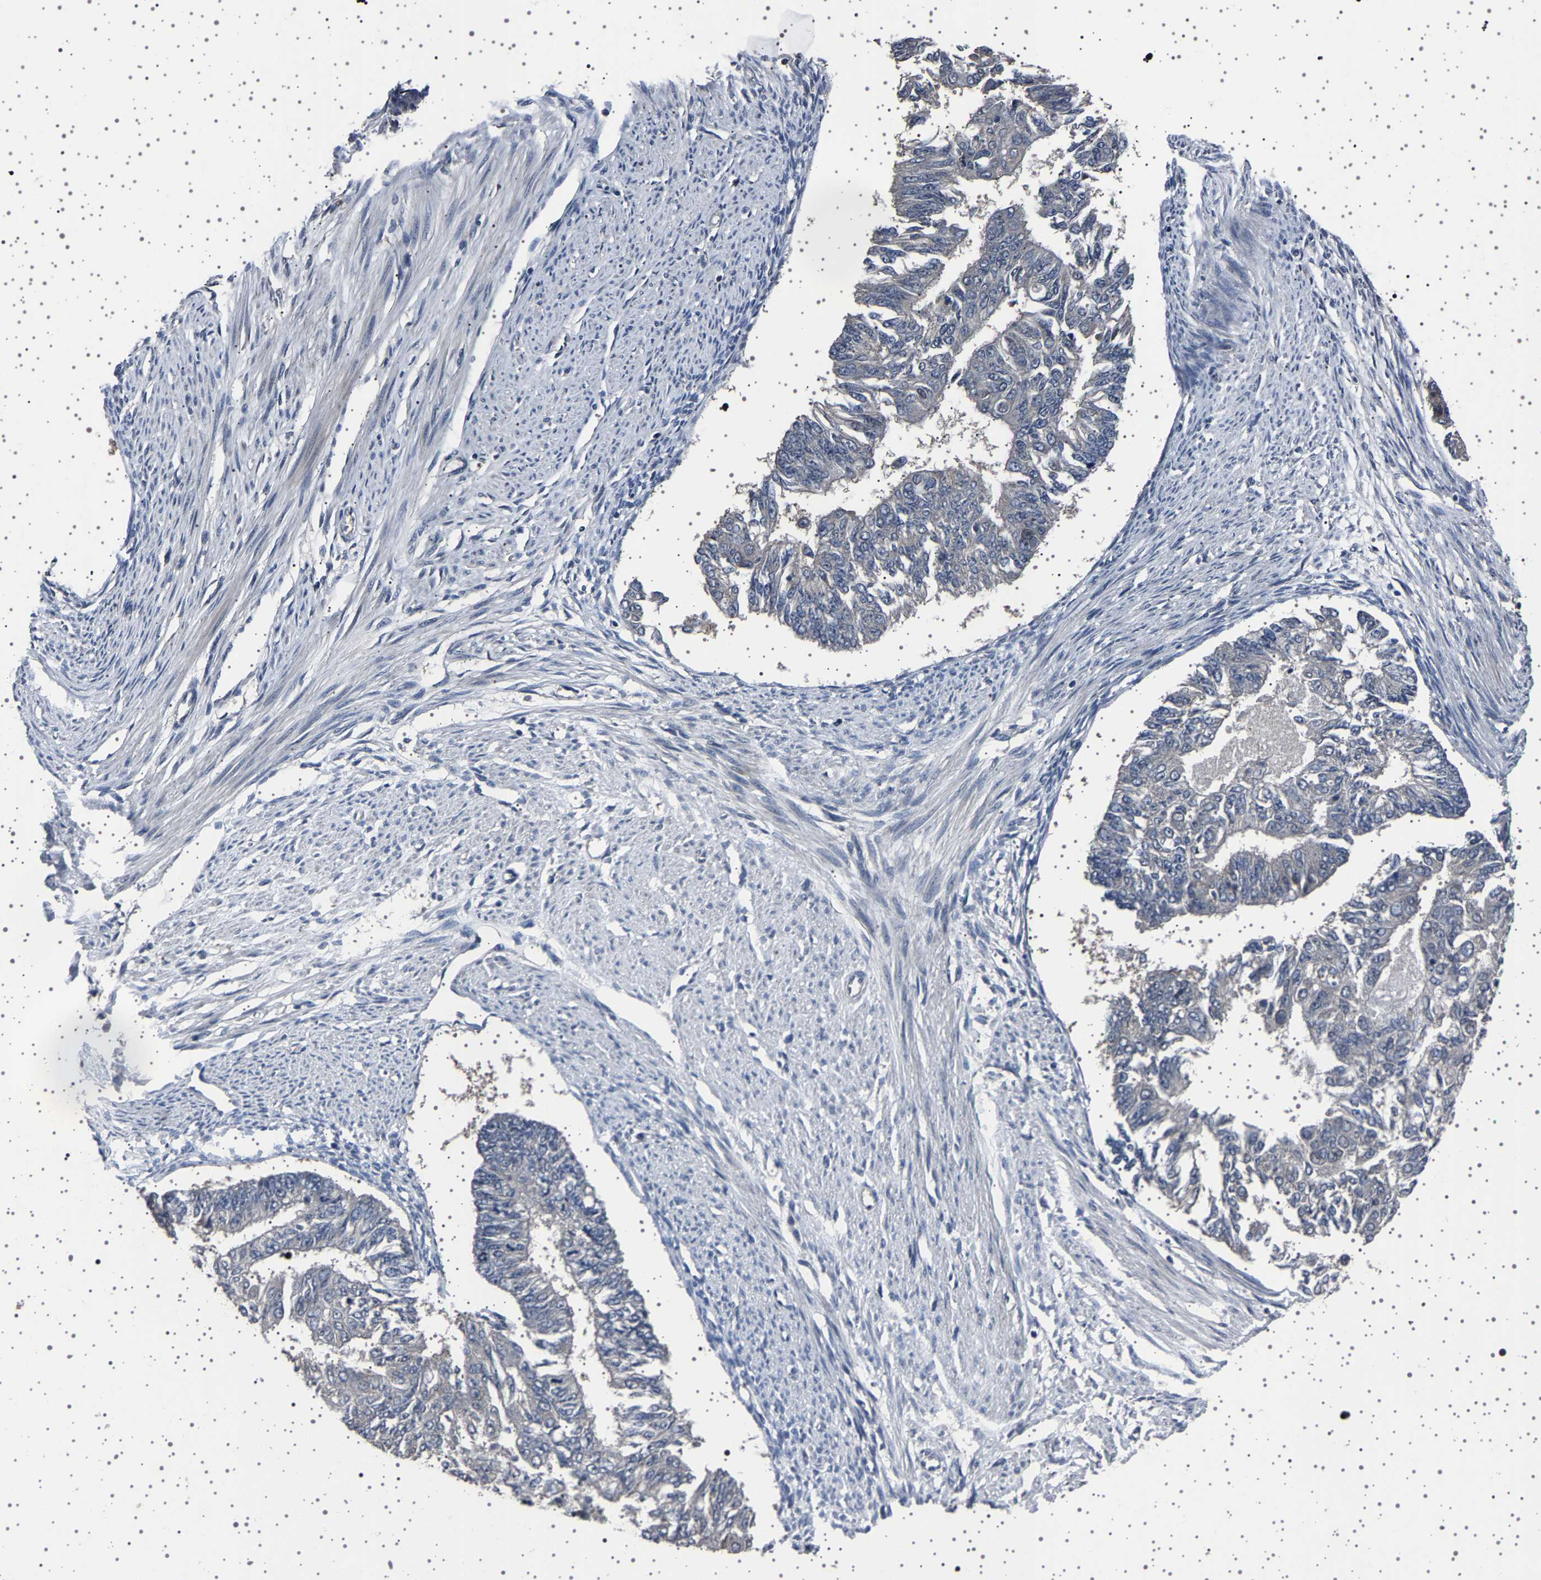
{"staining": {"intensity": "negative", "quantity": "none", "location": "none"}, "tissue": "endometrial cancer", "cell_type": "Tumor cells", "image_type": "cancer", "snomed": [{"axis": "morphology", "description": "Adenocarcinoma, NOS"}, {"axis": "topography", "description": "Endometrium"}], "caption": "Protein analysis of endometrial cancer displays no significant expression in tumor cells. Brightfield microscopy of immunohistochemistry (IHC) stained with DAB (3,3'-diaminobenzidine) (brown) and hematoxylin (blue), captured at high magnification.", "gene": "NCKAP1", "patient": {"sex": "female", "age": 32}}